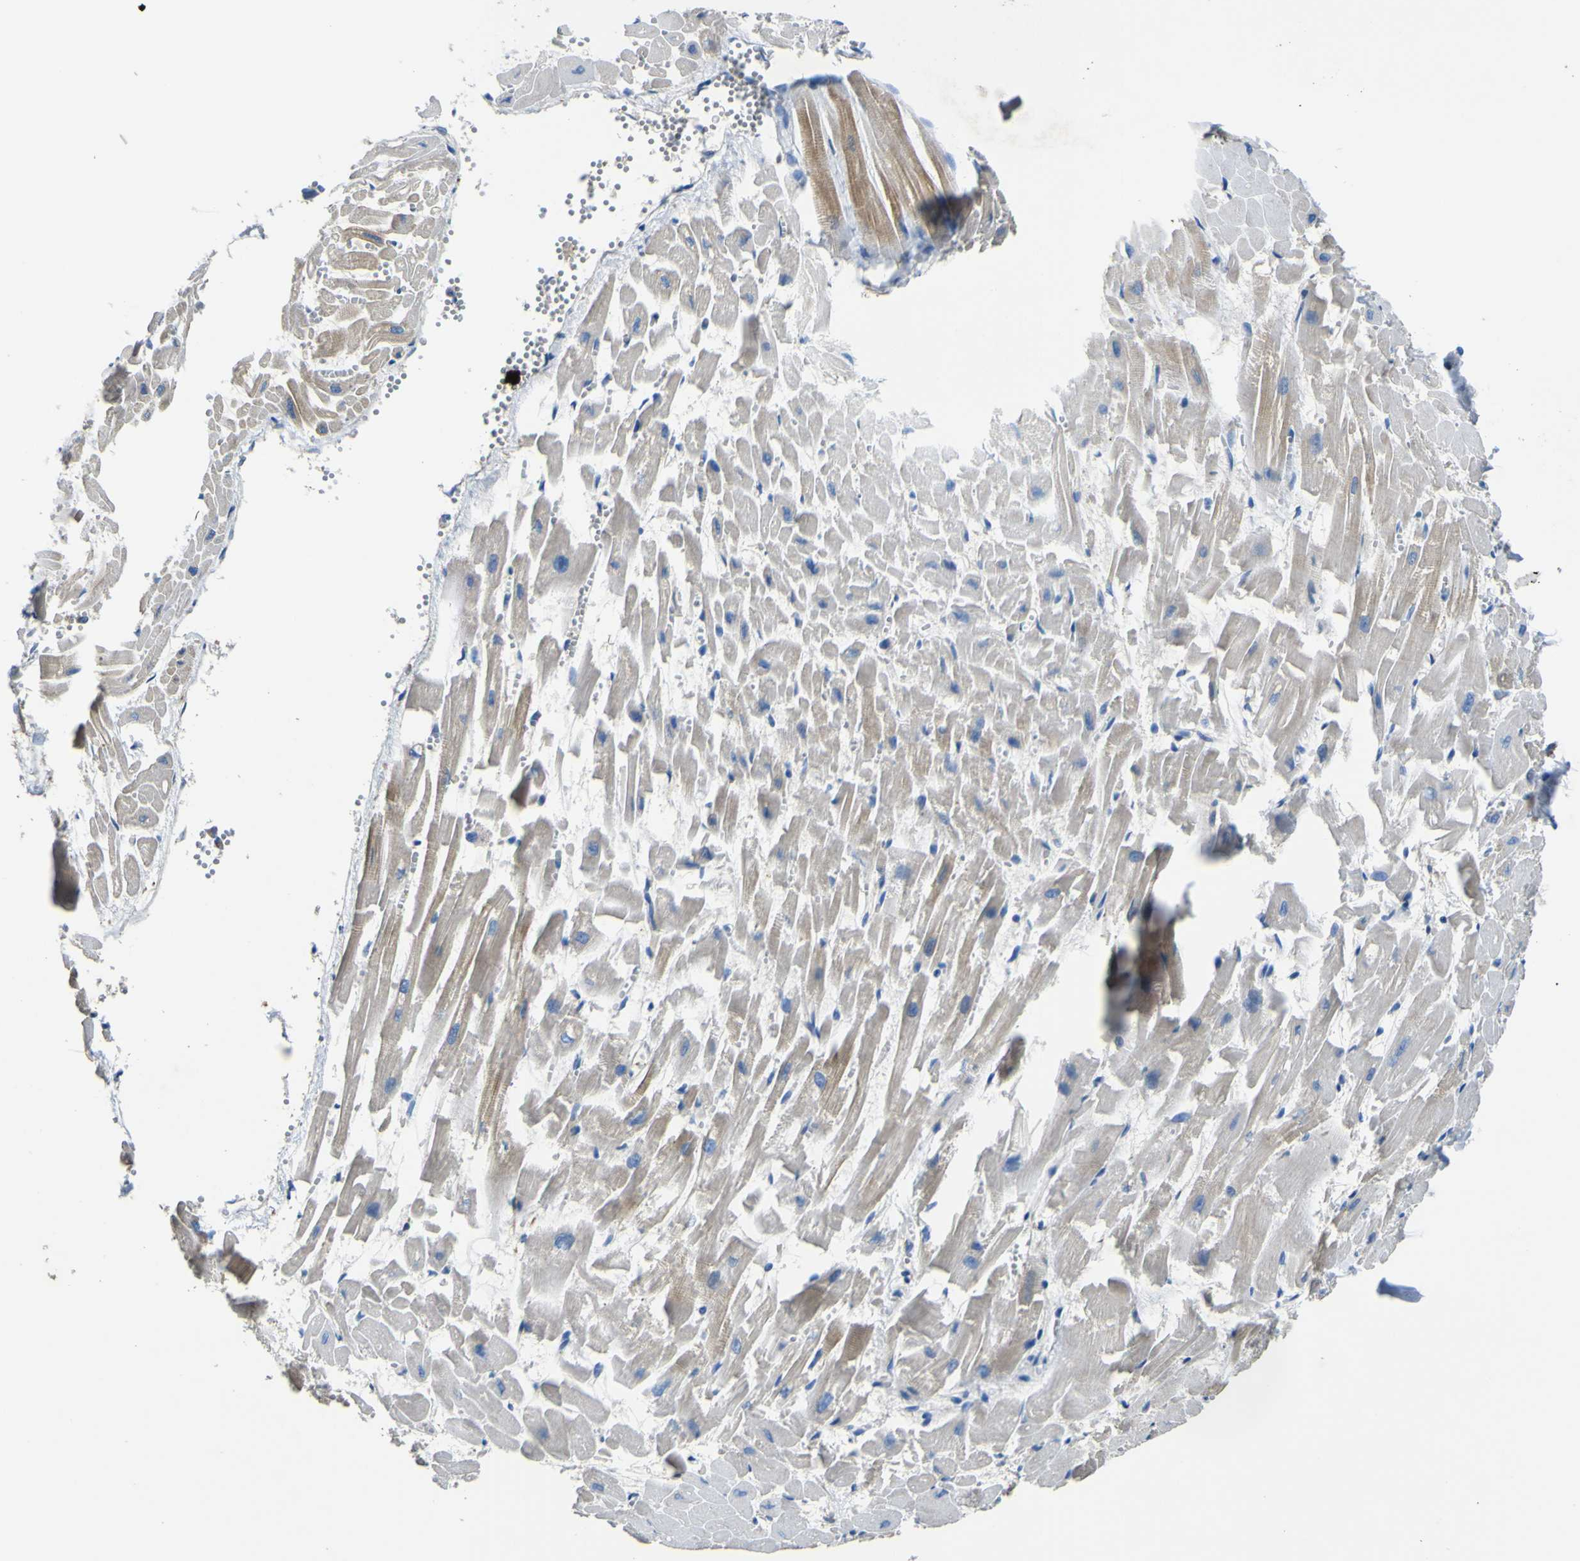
{"staining": {"intensity": "moderate", "quantity": "25%-75%", "location": "cytoplasmic/membranous"}, "tissue": "heart muscle", "cell_type": "Cardiomyocytes", "image_type": "normal", "snomed": [{"axis": "morphology", "description": "Normal tissue, NOS"}, {"axis": "topography", "description": "Heart"}], "caption": "Benign heart muscle reveals moderate cytoplasmic/membranous staining in approximately 25%-75% of cardiomyocytes, visualized by immunohistochemistry. Immunohistochemistry (ihc) stains the protein of interest in brown and the nuclei are stained blue.", "gene": "ALDH18A1", "patient": {"sex": "female", "age": 19}}